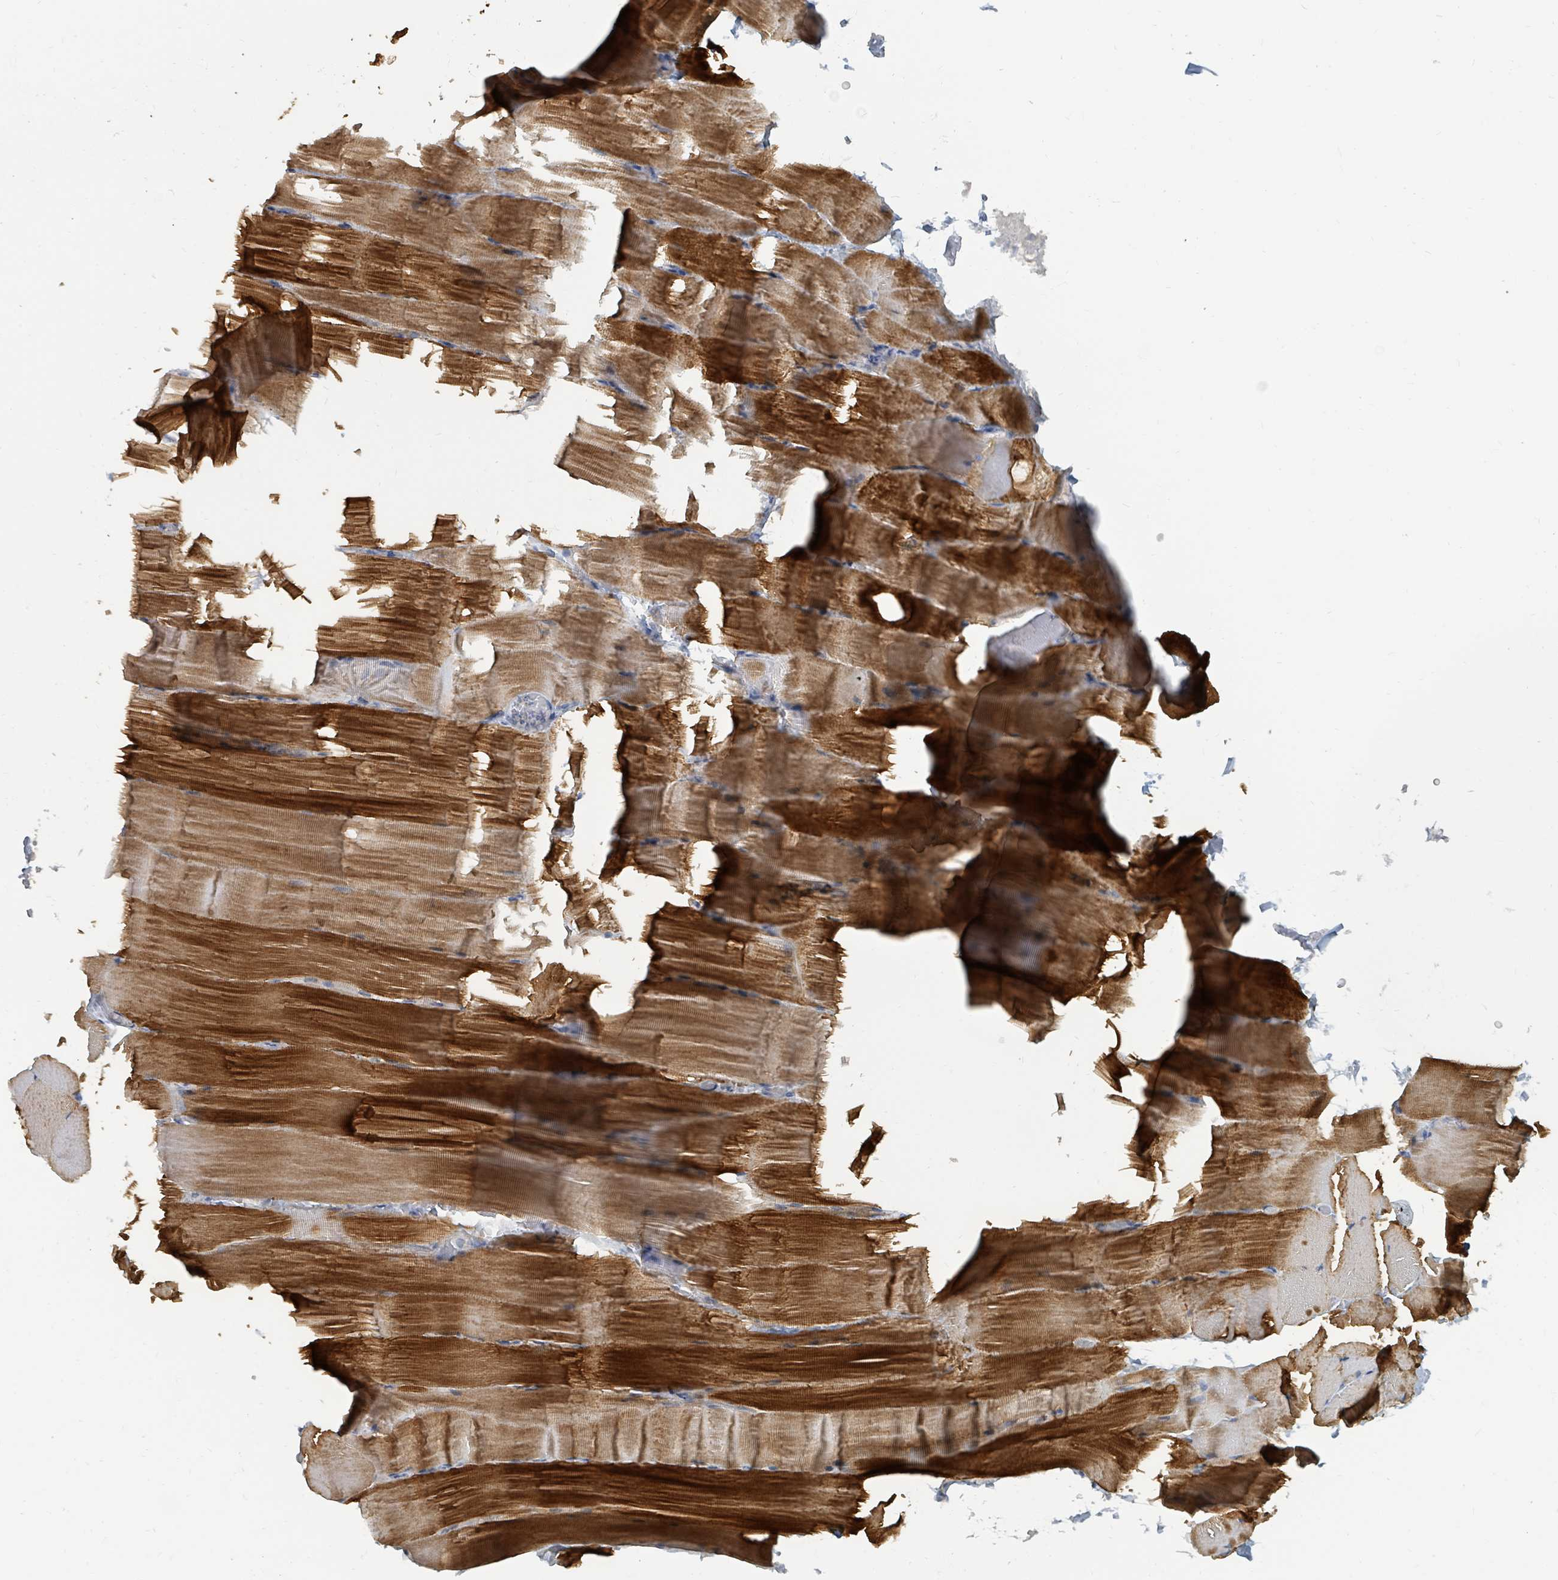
{"staining": {"intensity": "strong", "quantity": ">75%", "location": "cytoplasmic/membranous"}, "tissue": "skeletal muscle", "cell_type": "Myocytes", "image_type": "normal", "snomed": [{"axis": "morphology", "description": "Normal tissue, NOS"}, {"axis": "topography", "description": "Skeletal muscle"}, {"axis": "topography", "description": "Parathyroid gland"}], "caption": "Protein analysis of benign skeletal muscle displays strong cytoplasmic/membranous staining in about >75% of myocytes.", "gene": "ARGFX", "patient": {"sex": "female", "age": 37}}